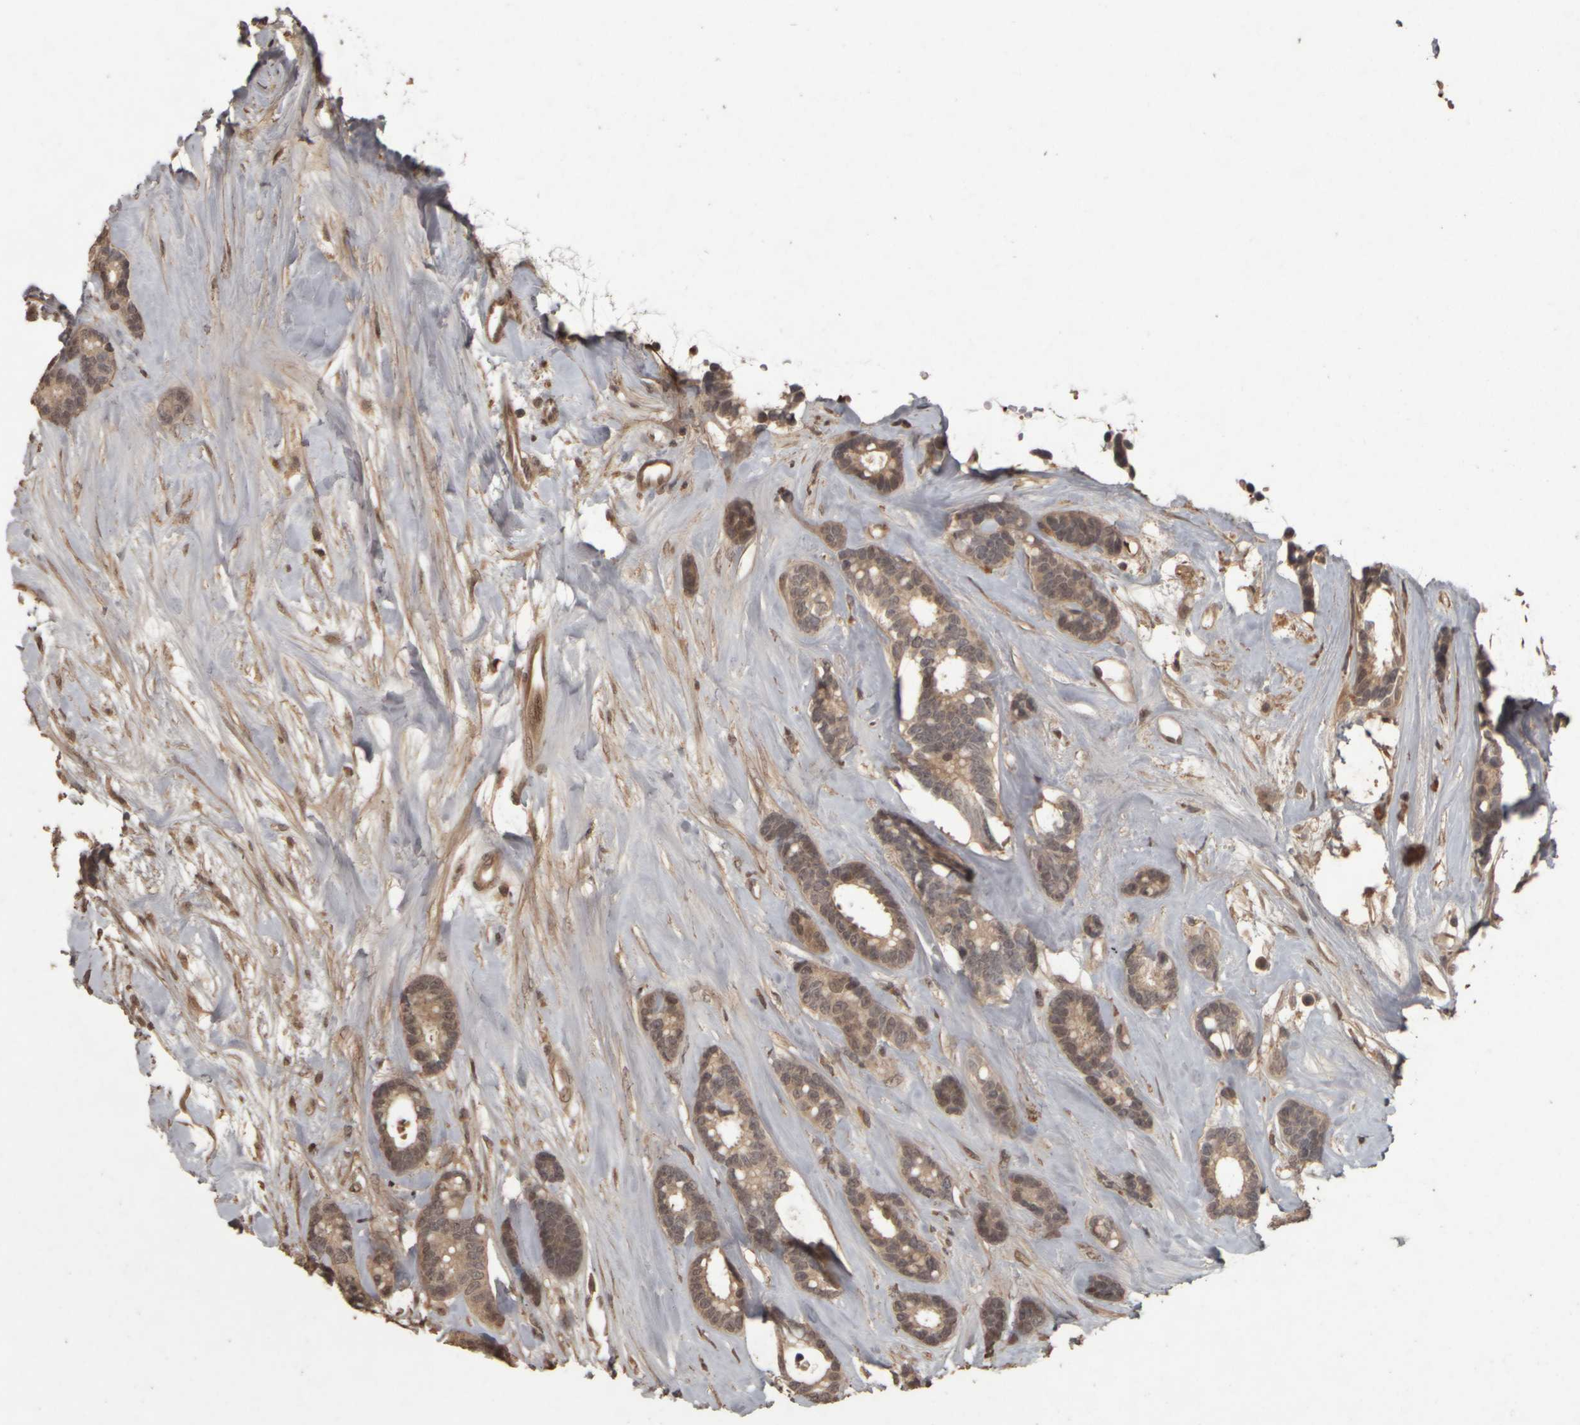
{"staining": {"intensity": "weak", "quantity": ">75%", "location": "cytoplasmic/membranous,nuclear"}, "tissue": "breast cancer", "cell_type": "Tumor cells", "image_type": "cancer", "snomed": [{"axis": "morphology", "description": "Duct carcinoma"}, {"axis": "topography", "description": "Breast"}], "caption": "Breast cancer tissue displays weak cytoplasmic/membranous and nuclear staining in approximately >75% of tumor cells", "gene": "ACO1", "patient": {"sex": "female", "age": 87}}